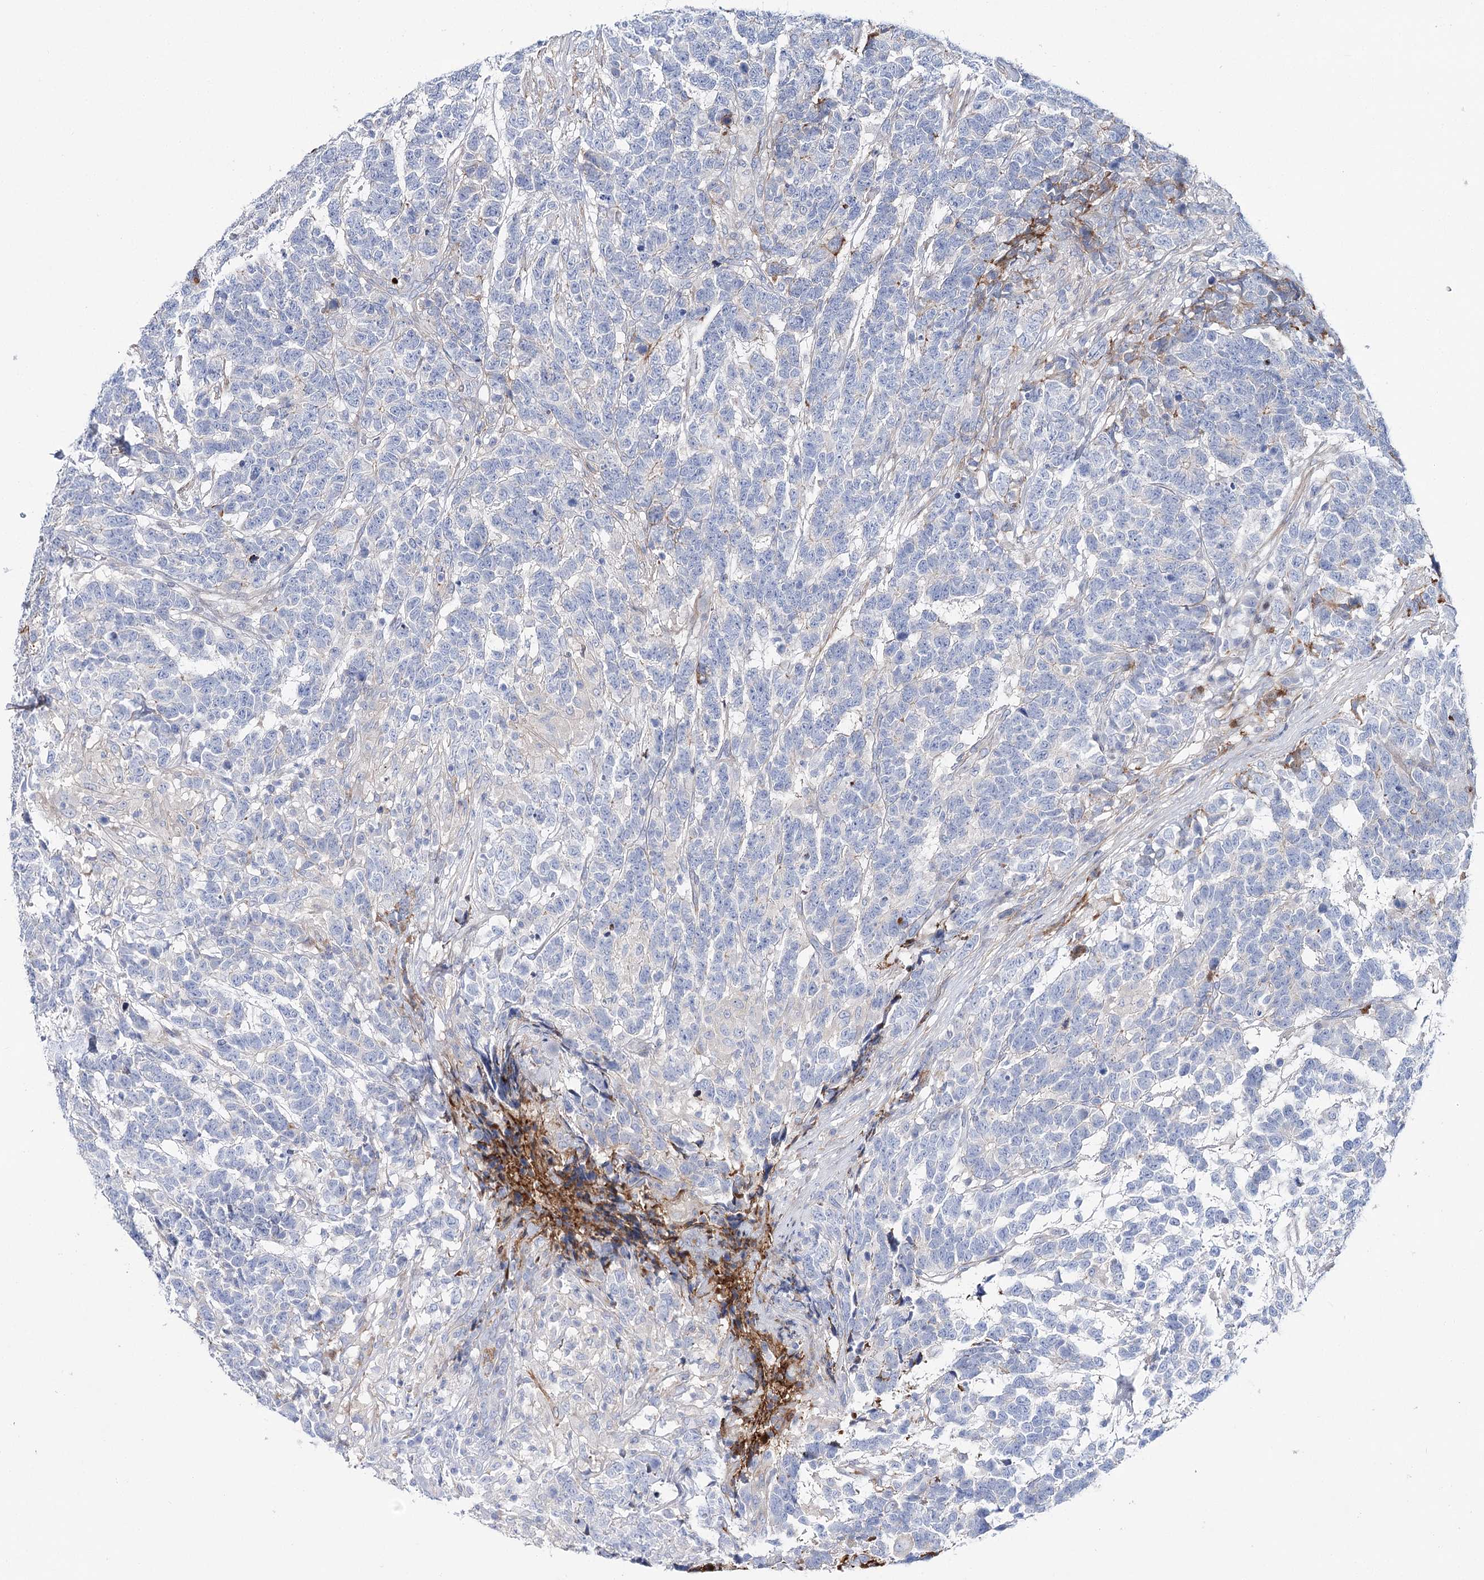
{"staining": {"intensity": "negative", "quantity": "none", "location": "none"}, "tissue": "testis cancer", "cell_type": "Tumor cells", "image_type": "cancer", "snomed": [{"axis": "morphology", "description": "Carcinoma, Embryonal, NOS"}, {"axis": "topography", "description": "Testis"}], "caption": "Testis embryonal carcinoma was stained to show a protein in brown. There is no significant positivity in tumor cells.", "gene": "ANKRD23", "patient": {"sex": "male", "age": 26}}